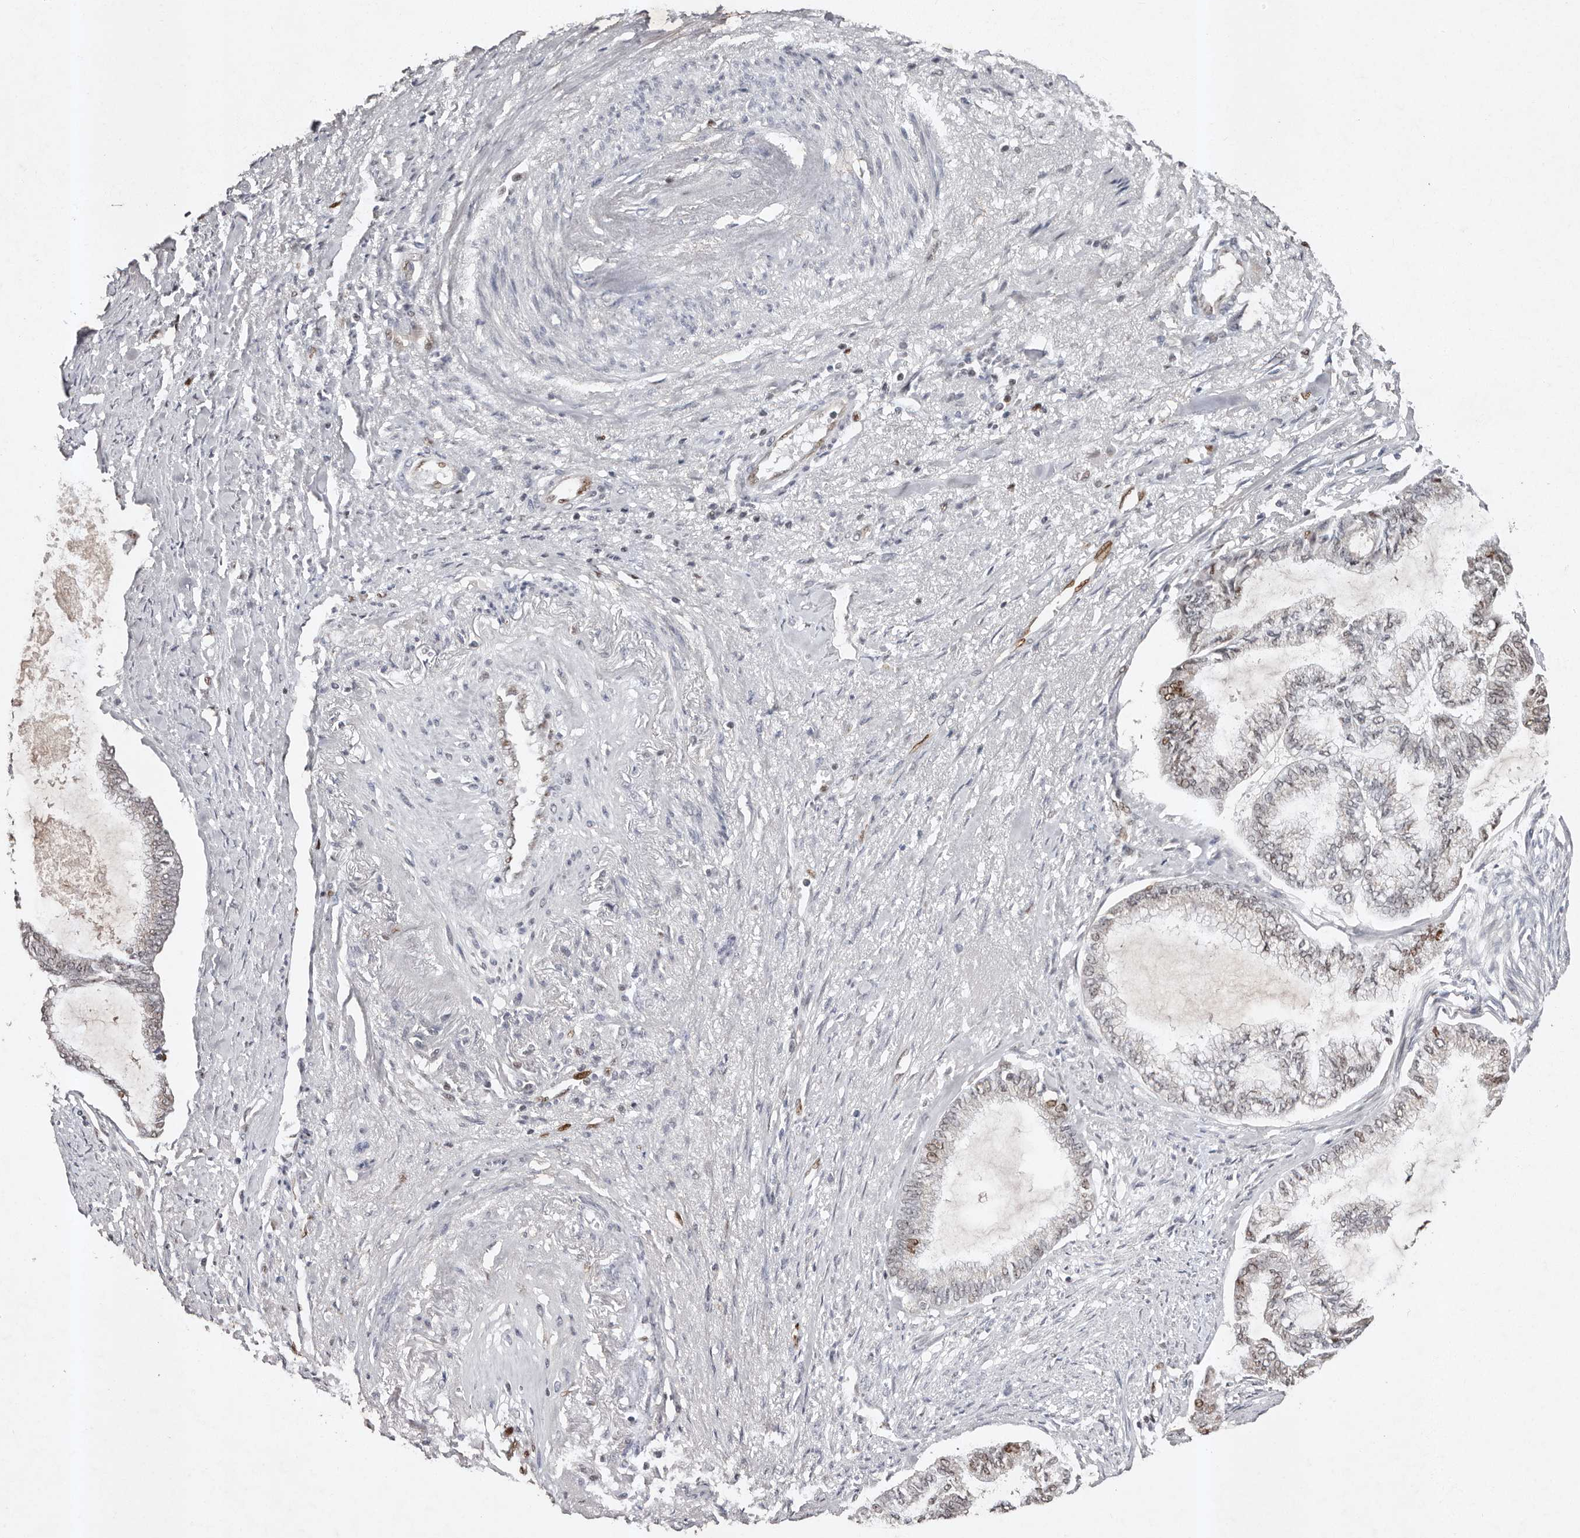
{"staining": {"intensity": "strong", "quantity": "25%-75%", "location": "nuclear"}, "tissue": "endometrial cancer", "cell_type": "Tumor cells", "image_type": "cancer", "snomed": [{"axis": "morphology", "description": "Adenocarcinoma, NOS"}, {"axis": "topography", "description": "Endometrium"}], "caption": "Immunohistochemical staining of human endometrial cancer (adenocarcinoma) displays high levels of strong nuclear expression in about 25%-75% of tumor cells.", "gene": "KLF7", "patient": {"sex": "female", "age": 86}}